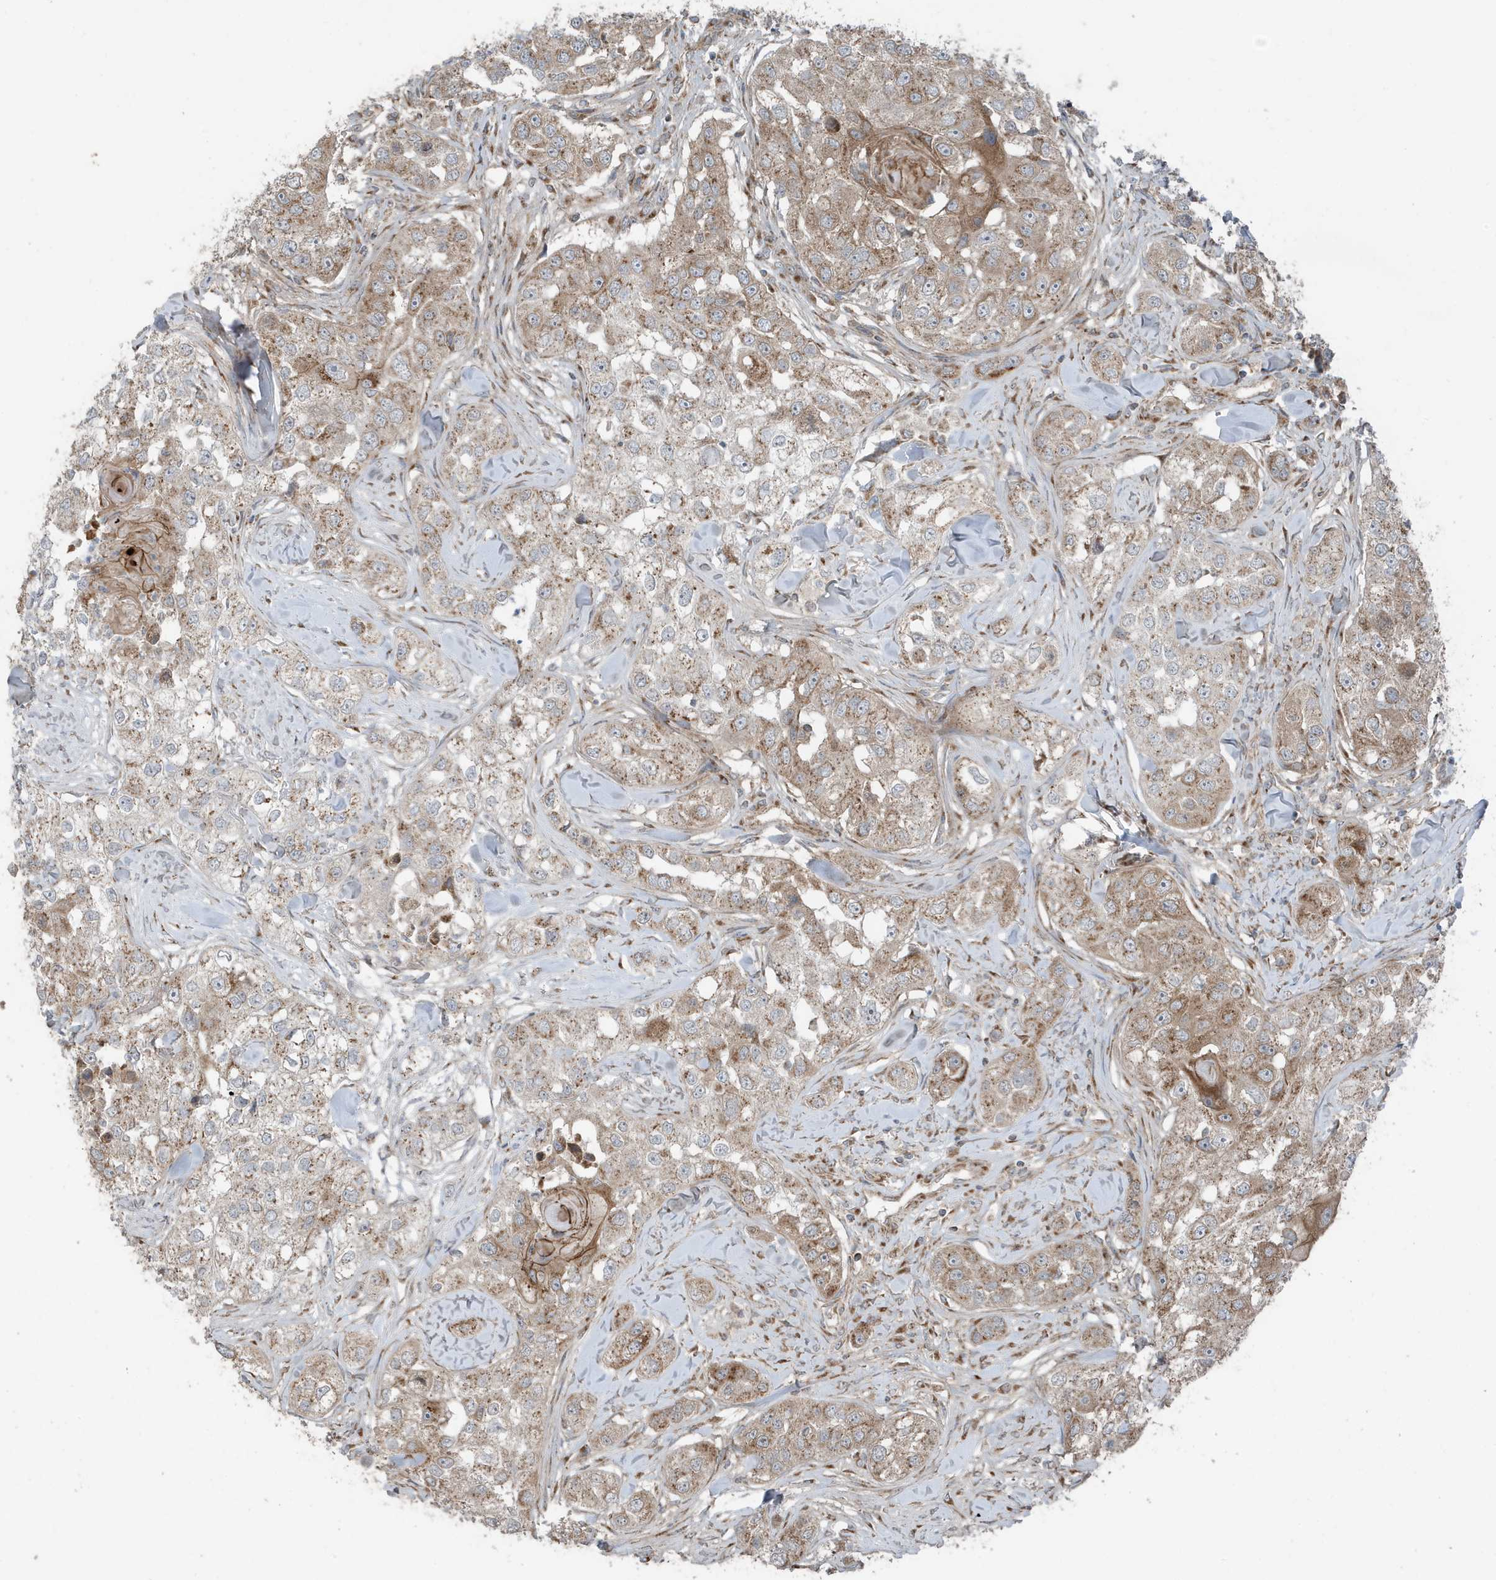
{"staining": {"intensity": "moderate", "quantity": ">75%", "location": "cytoplasmic/membranous"}, "tissue": "head and neck cancer", "cell_type": "Tumor cells", "image_type": "cancer", "snomed": [{"axis": "morphology", "description": "Normal tissue, NOS"}, {"axis": "morphology", "description": "Squamous cell carcinoma, NOS"}, {"axis": "topography", "description": "Skeletal muscle"}, {"axis": "topography", "description": "Head-Neck"}], "caption": "Protein expression analysis of human head and neck cancer (squamous cell carcinoma) reveals moderate cytoplasmic/membranous expression in about >75% of tumor cells.", "gene": "GOLGA4", "patient": {"sex": "male", "age": 51}}